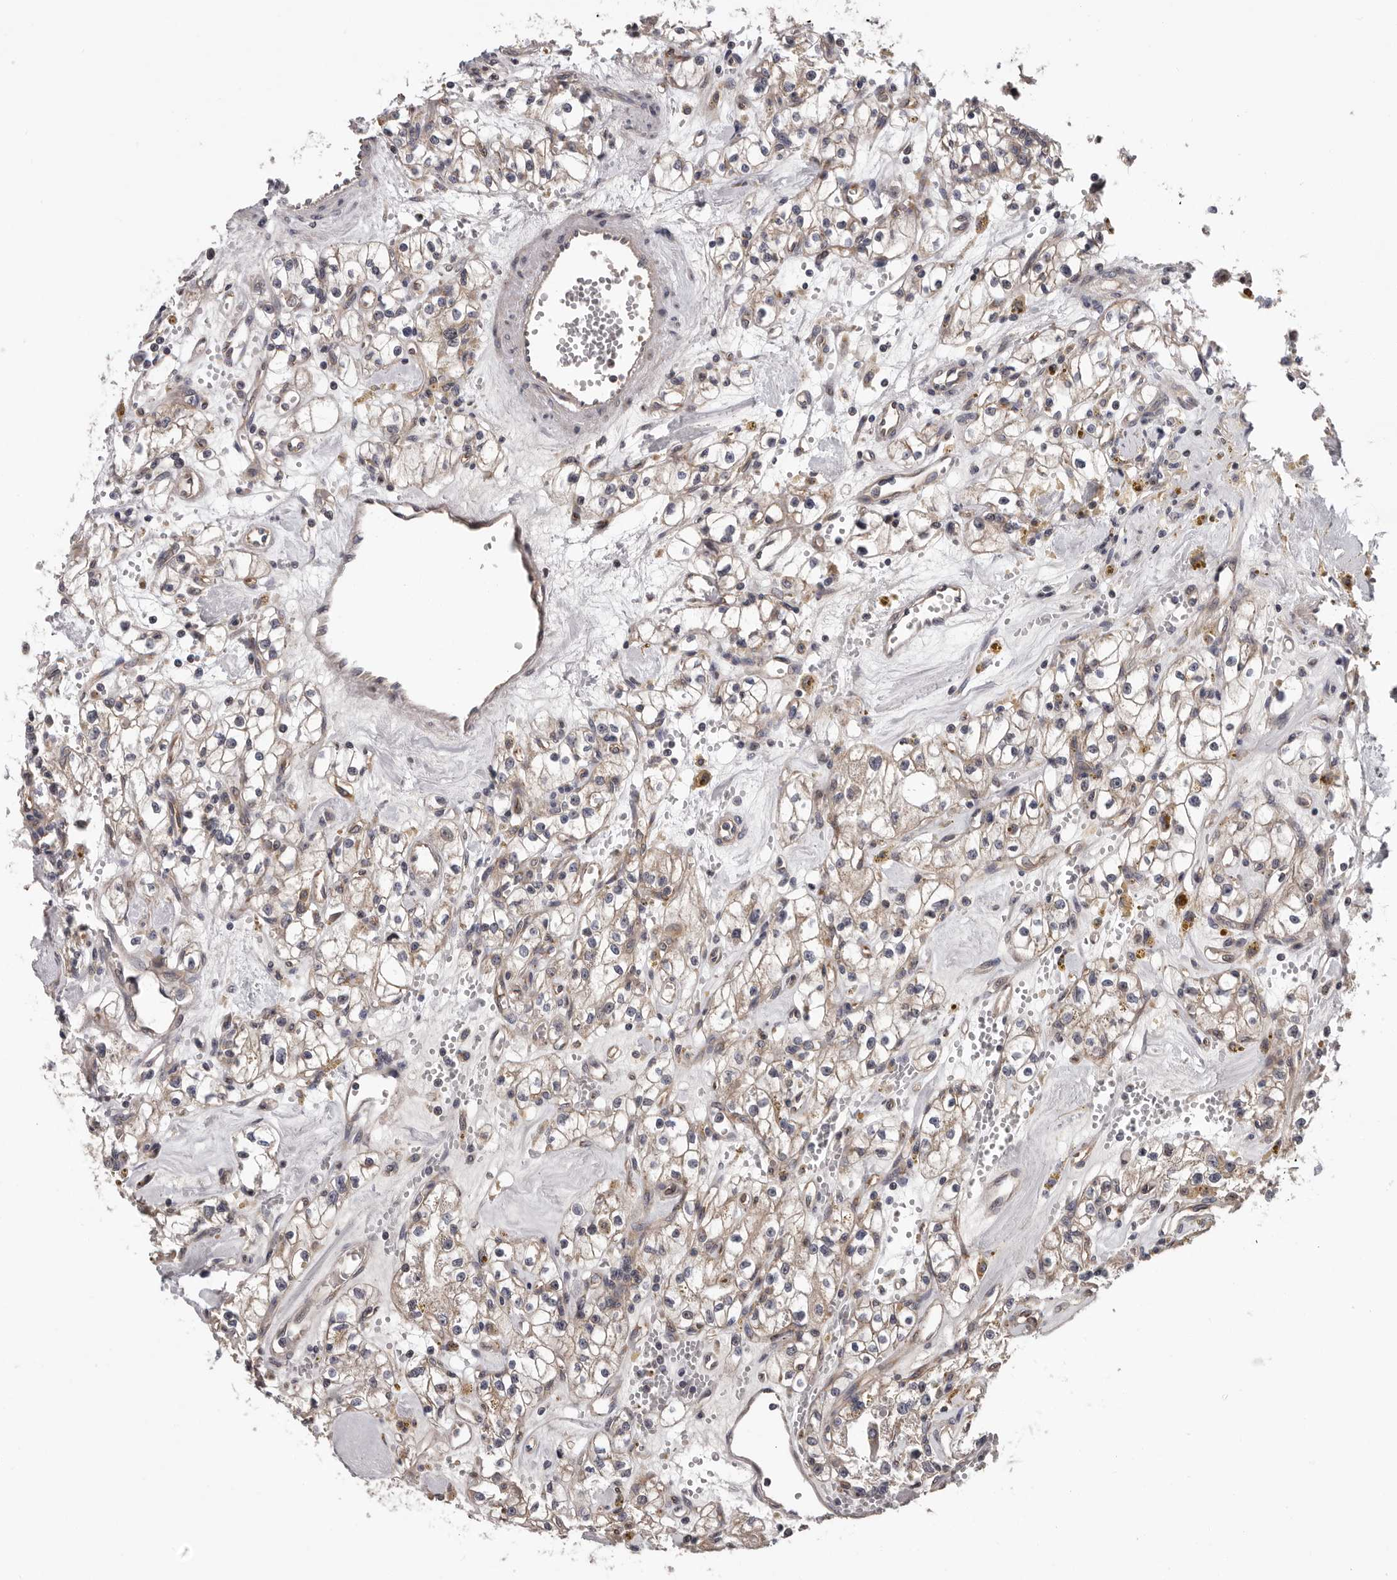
{"staining": {"intensity": "weak", "quantity": ">75%", "location": "cytoplasmic/membranous"}, "tissue": "renal cancer", "cell_type": "Tumor cells", "image_type": "cancer", "snomed": [{"axis": "morphology", "description": "Adenocarcinoma, NOS"}, {"axis": "topography", "description": "Kidney"}], "caption": "The photomicrograph shows immunohistochemical staining of adenocarcinoma (renal). There is weak cytoplasmic/membranous positivity is appreciated in approximately >75% of tumor cells. The staining is performed using DAB brown chromogen to label protein expression. The nuclei are counter-stained blue using hematoxylin.", "gene": "VPS37A", "patient": {"sex": "male", "age": 56}}